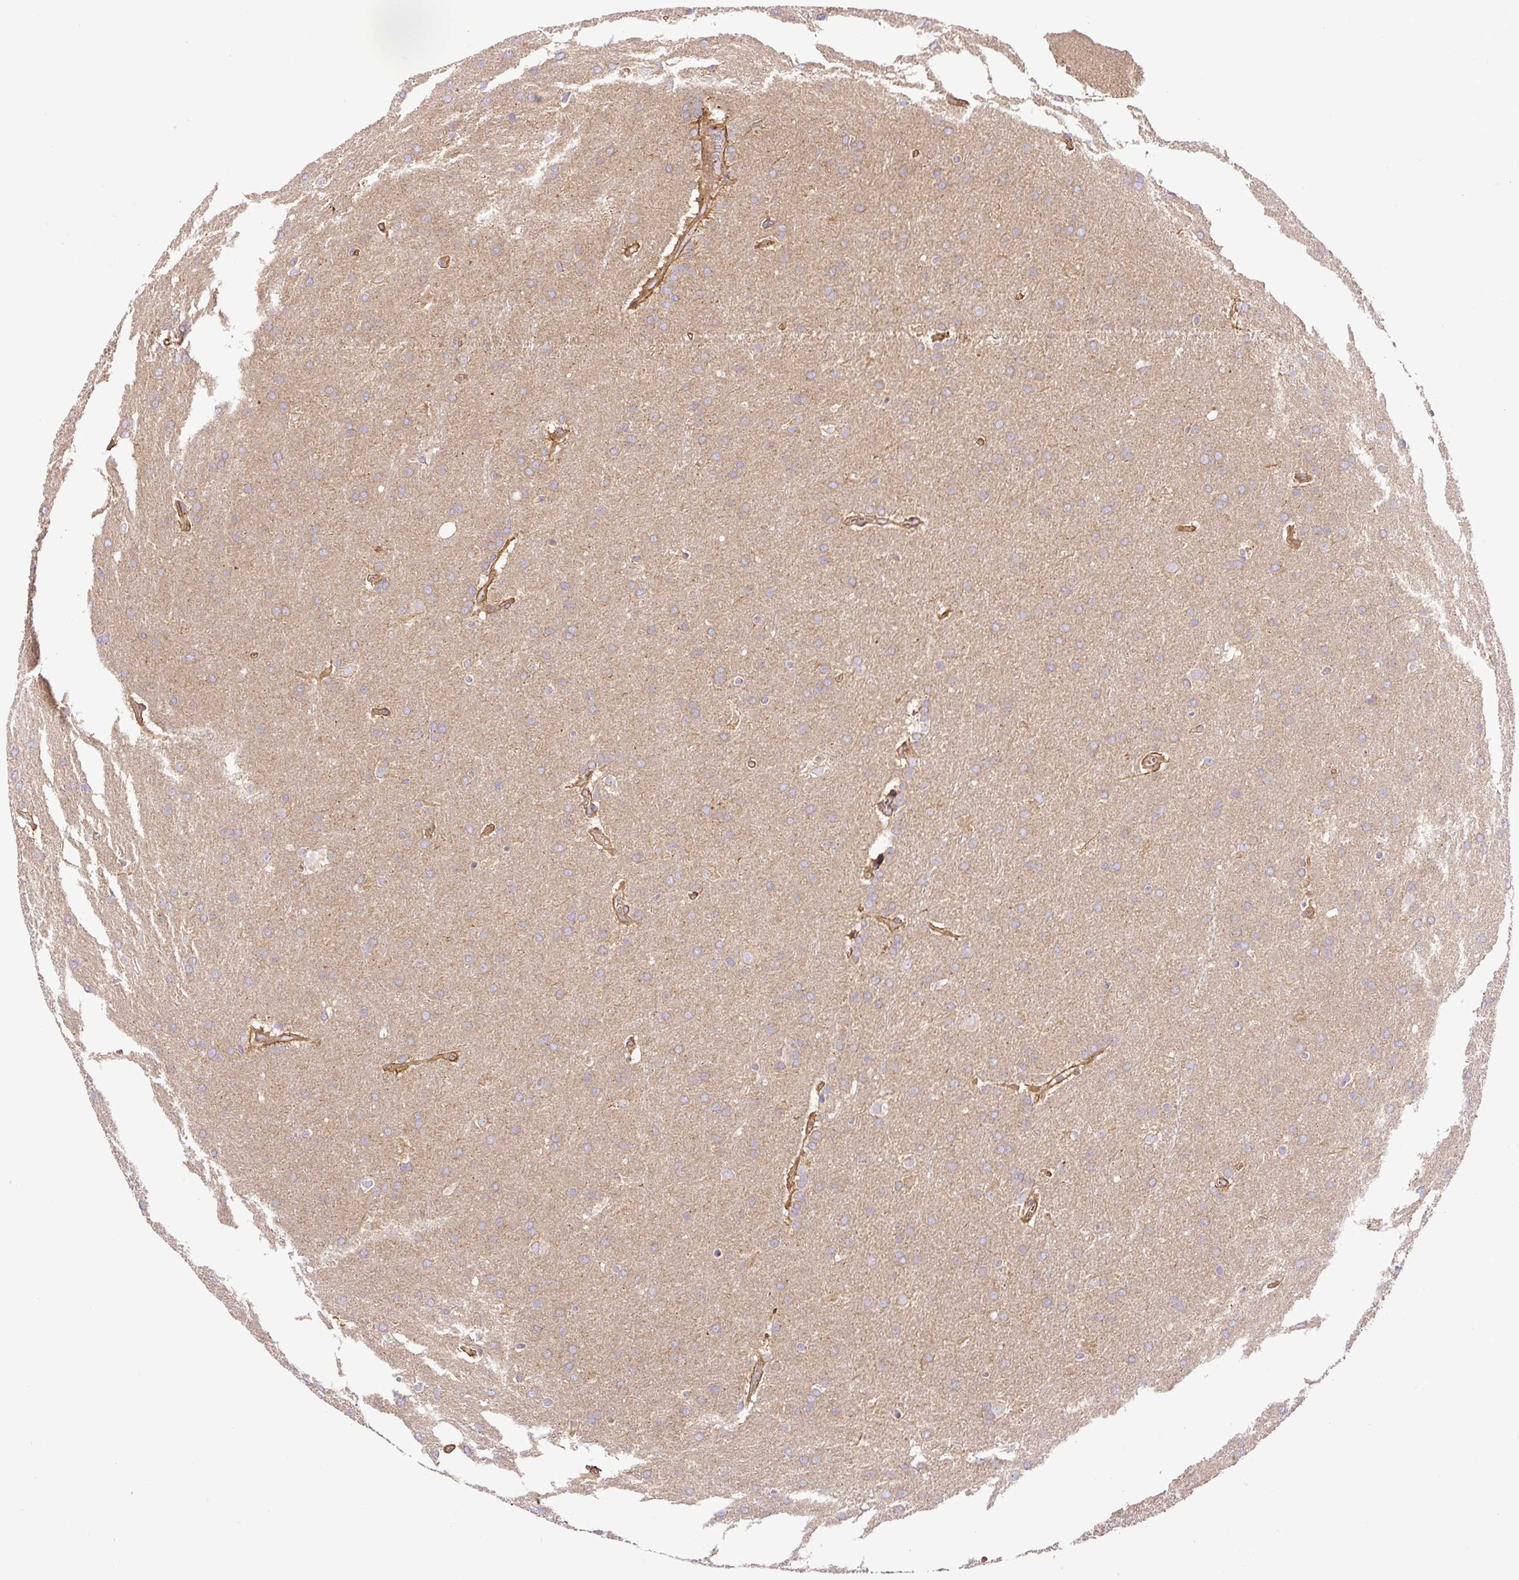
{"staining": {"intensity": "weak", "quantity": ">75%", "location": "cytoplasmic/membranous"}, "tissue": "glioma", "cell_type": "Tumor cells", "image_type": "cancer", "snomed": [{"axis": "morphology", "description": "Glioma, malignant, Low grade"}, {"axis": "topography", "description": "Brain"}], "caption": "Weak cytoplasmic/membranous protein positivity is identified in approximately >75% of tumor cells in low-grade glioma (malignant). The staining was performed using DAB (3,3'-diaminobenzidine), with brown indicating positive protein expression. Nuclei are stained blue with hematoxylin.", "gene": "DCTN1", "patient": {"sex": "female", "age": 32}}